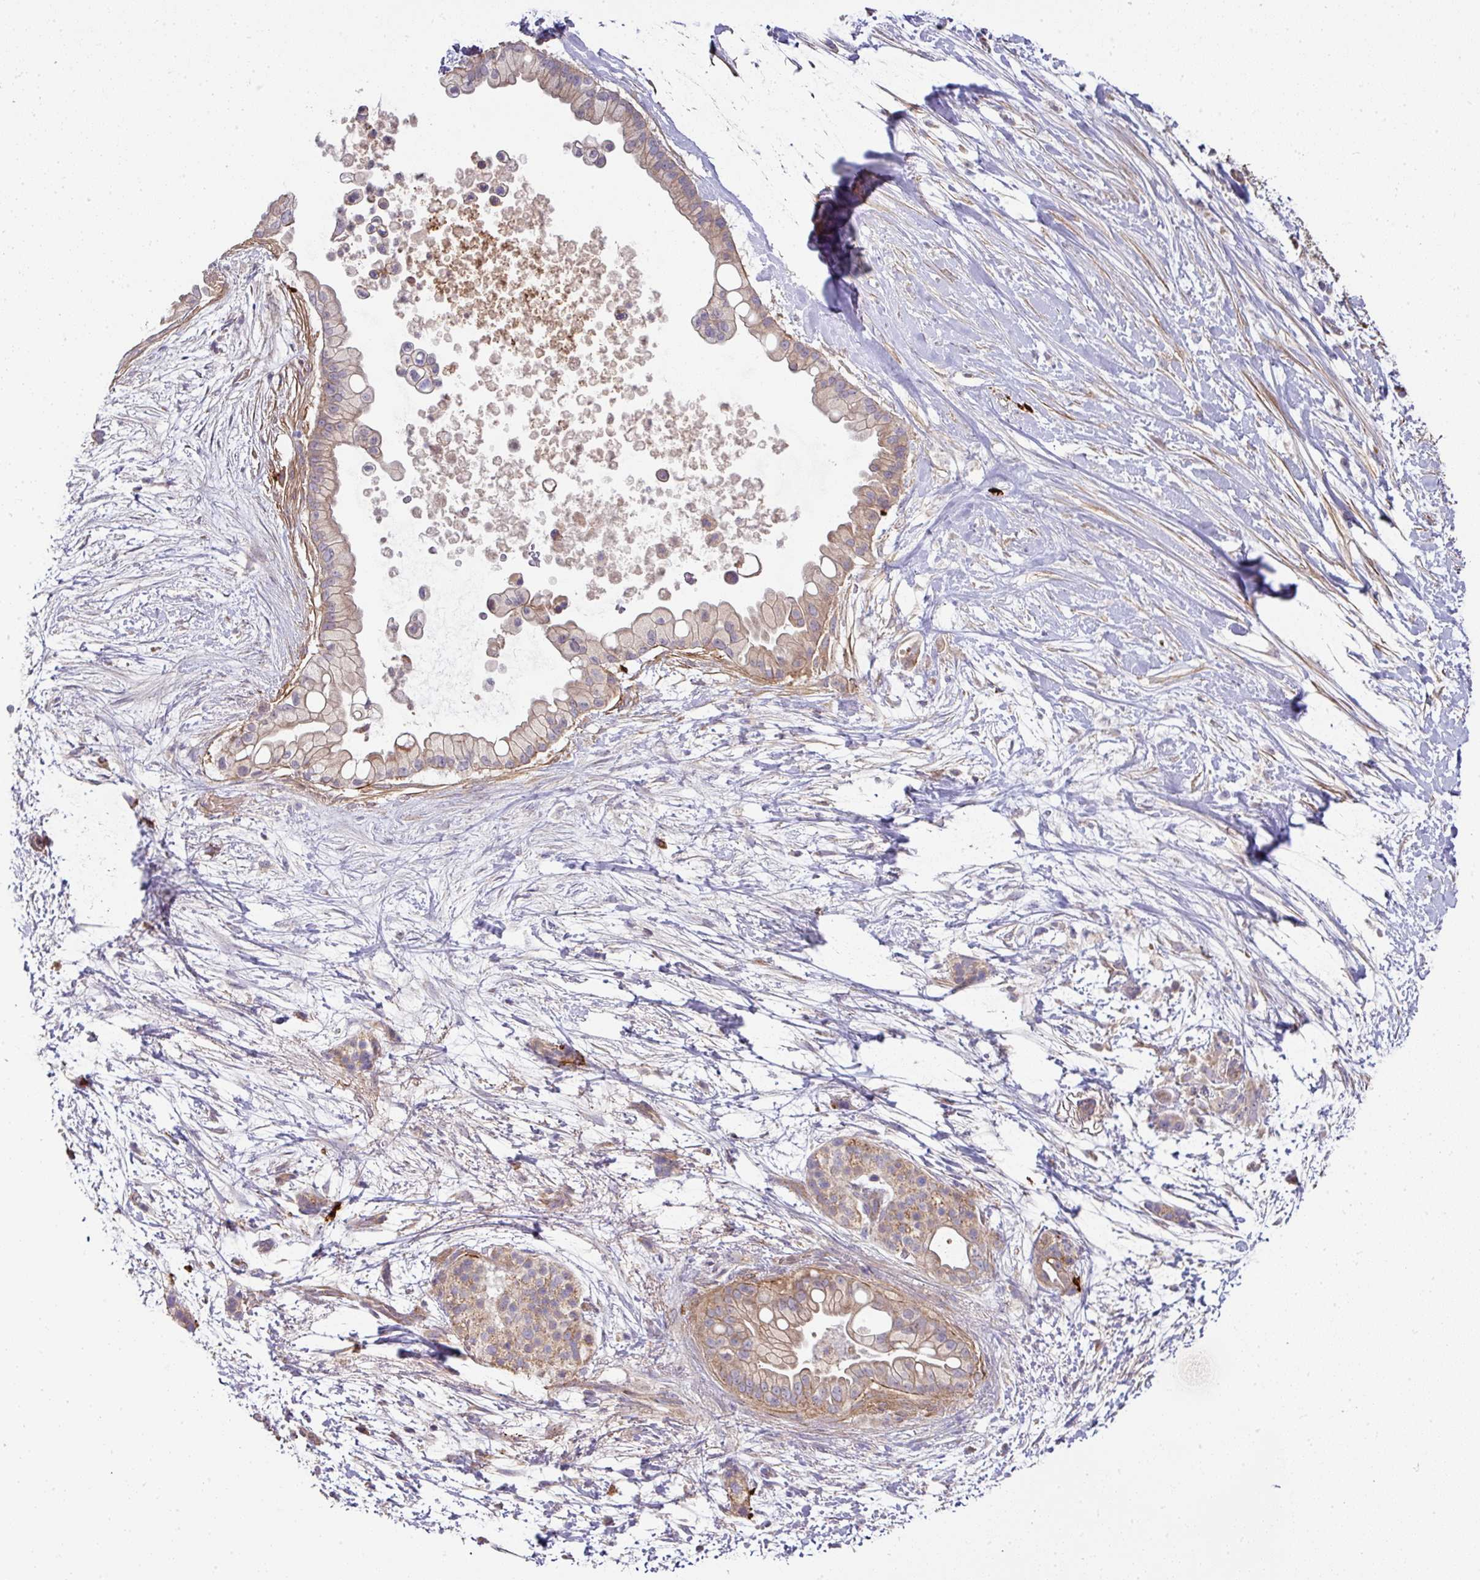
{"staining": {"intensity": "weak", "quantity": ">75%", "location": "cytoplasmic/membranous"}, "tissue": "pancreatic cancer", "cell_type": "Tumor cells", "image_type": "cancer", "snomed": [{"axis": "morphology", "description": "Adenocarcinoma, NOS"}, {"axis": "topography", "description": "Pancreas"}], "caption": "Immunohistochemical staining of human pancreatic cancer exhibits low levels of weak cytoplasmic/membranous protein positivity in approximately >75% of tumor cells.", "gene": "STK35", "patient": {"sex": "female", "age": 69}}